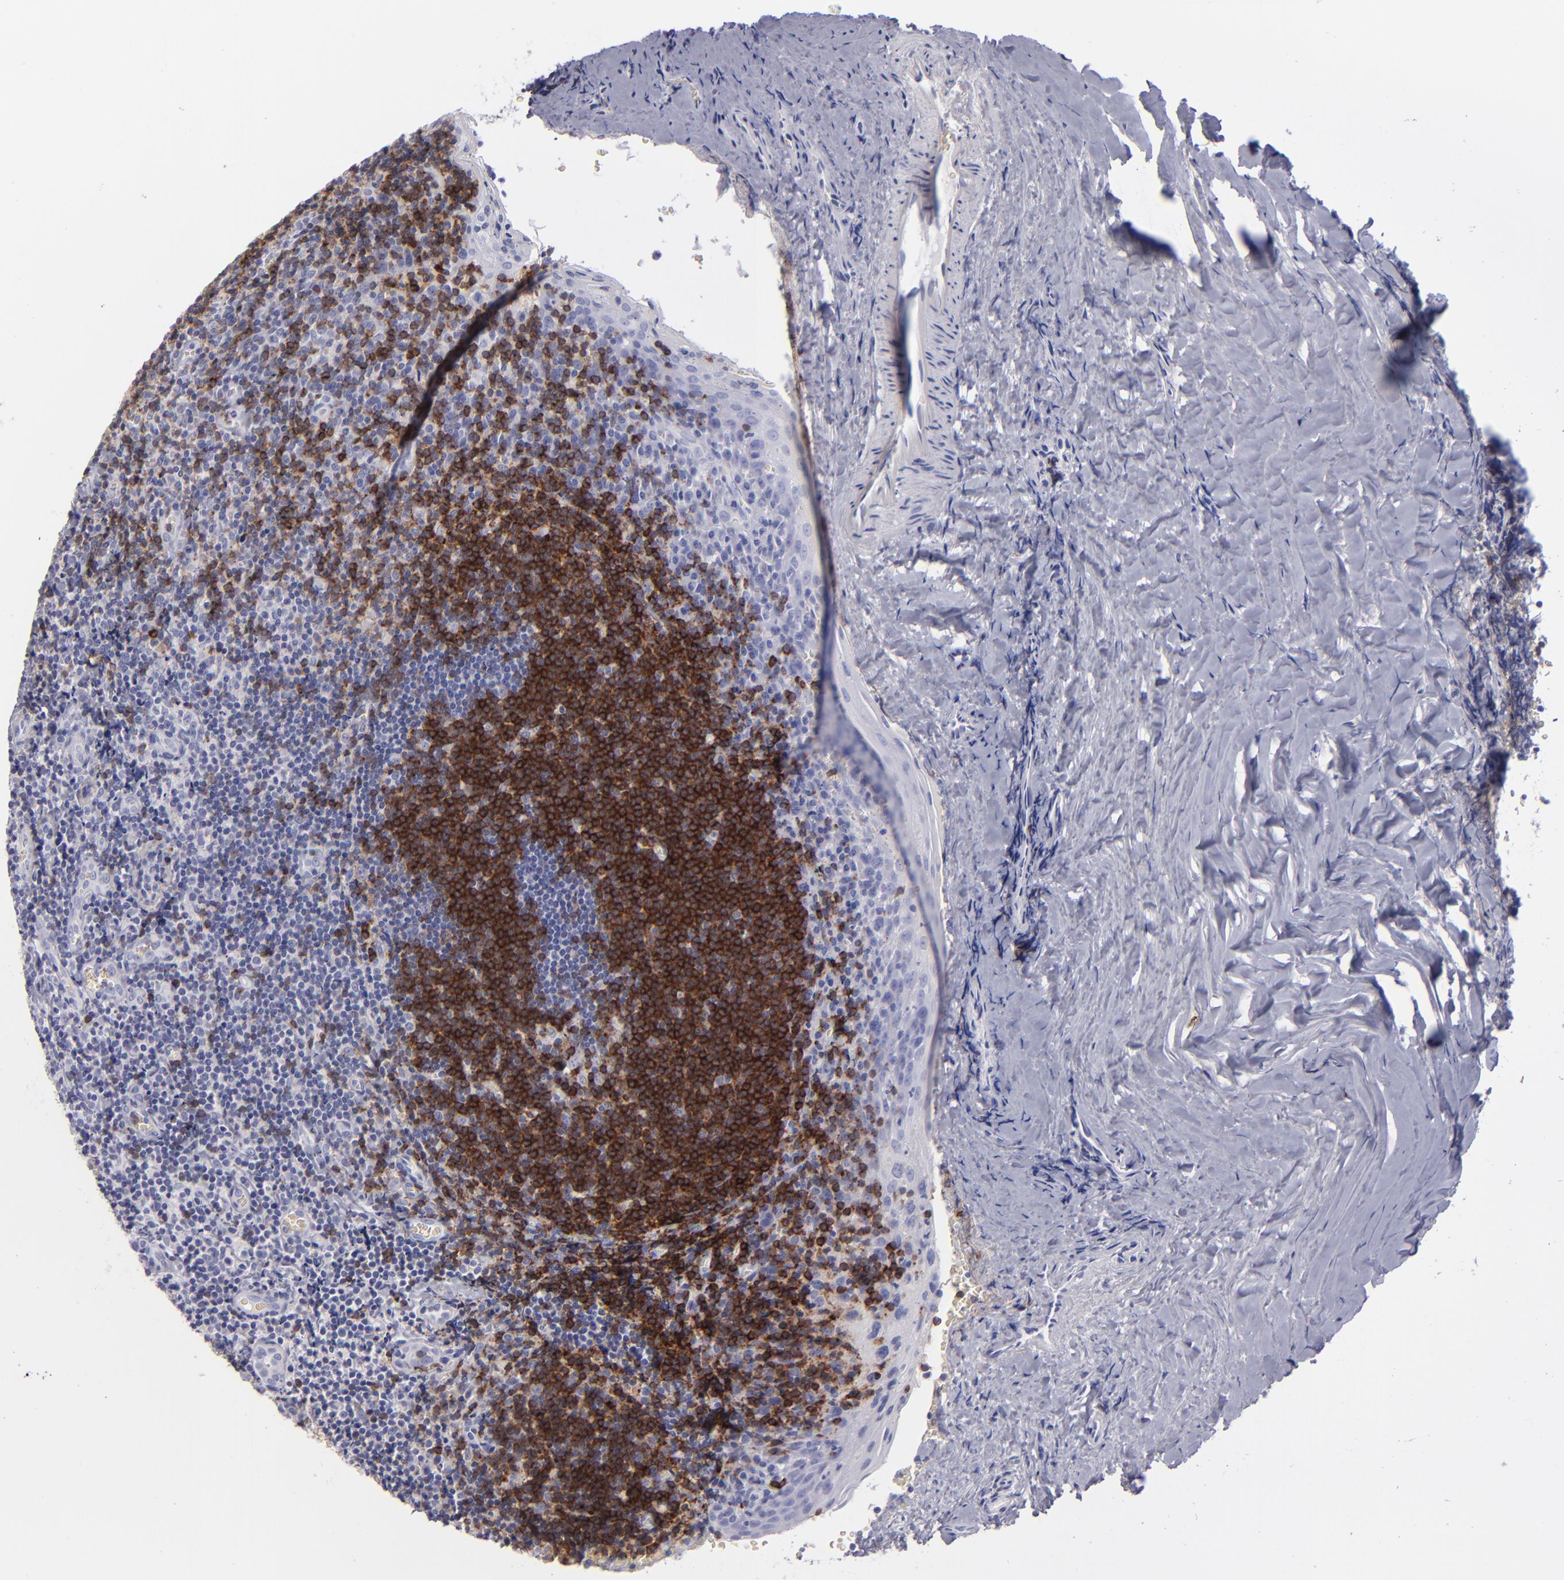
{"staining": {"intensity": "strong", "quantity": "25%-75%", "location": "cytoplasmic/membranous"}, "tissue": "tonsil", "cell_type": "Germinal center cells", "image_type": "normal", "snomed": [{"axis": "morphology", "description": "Normal tissue, NOS"}, {"axis": "topography", "description": "Tonsil"}], "caption": "Protein expression by IHC demonstrates strong cytoplasmic/membranous expression in about 25%-75% of germinal center cells in unremarkable tonsil.", "gene": "CD22", "patient": {"sex": "male", "age": 20}}